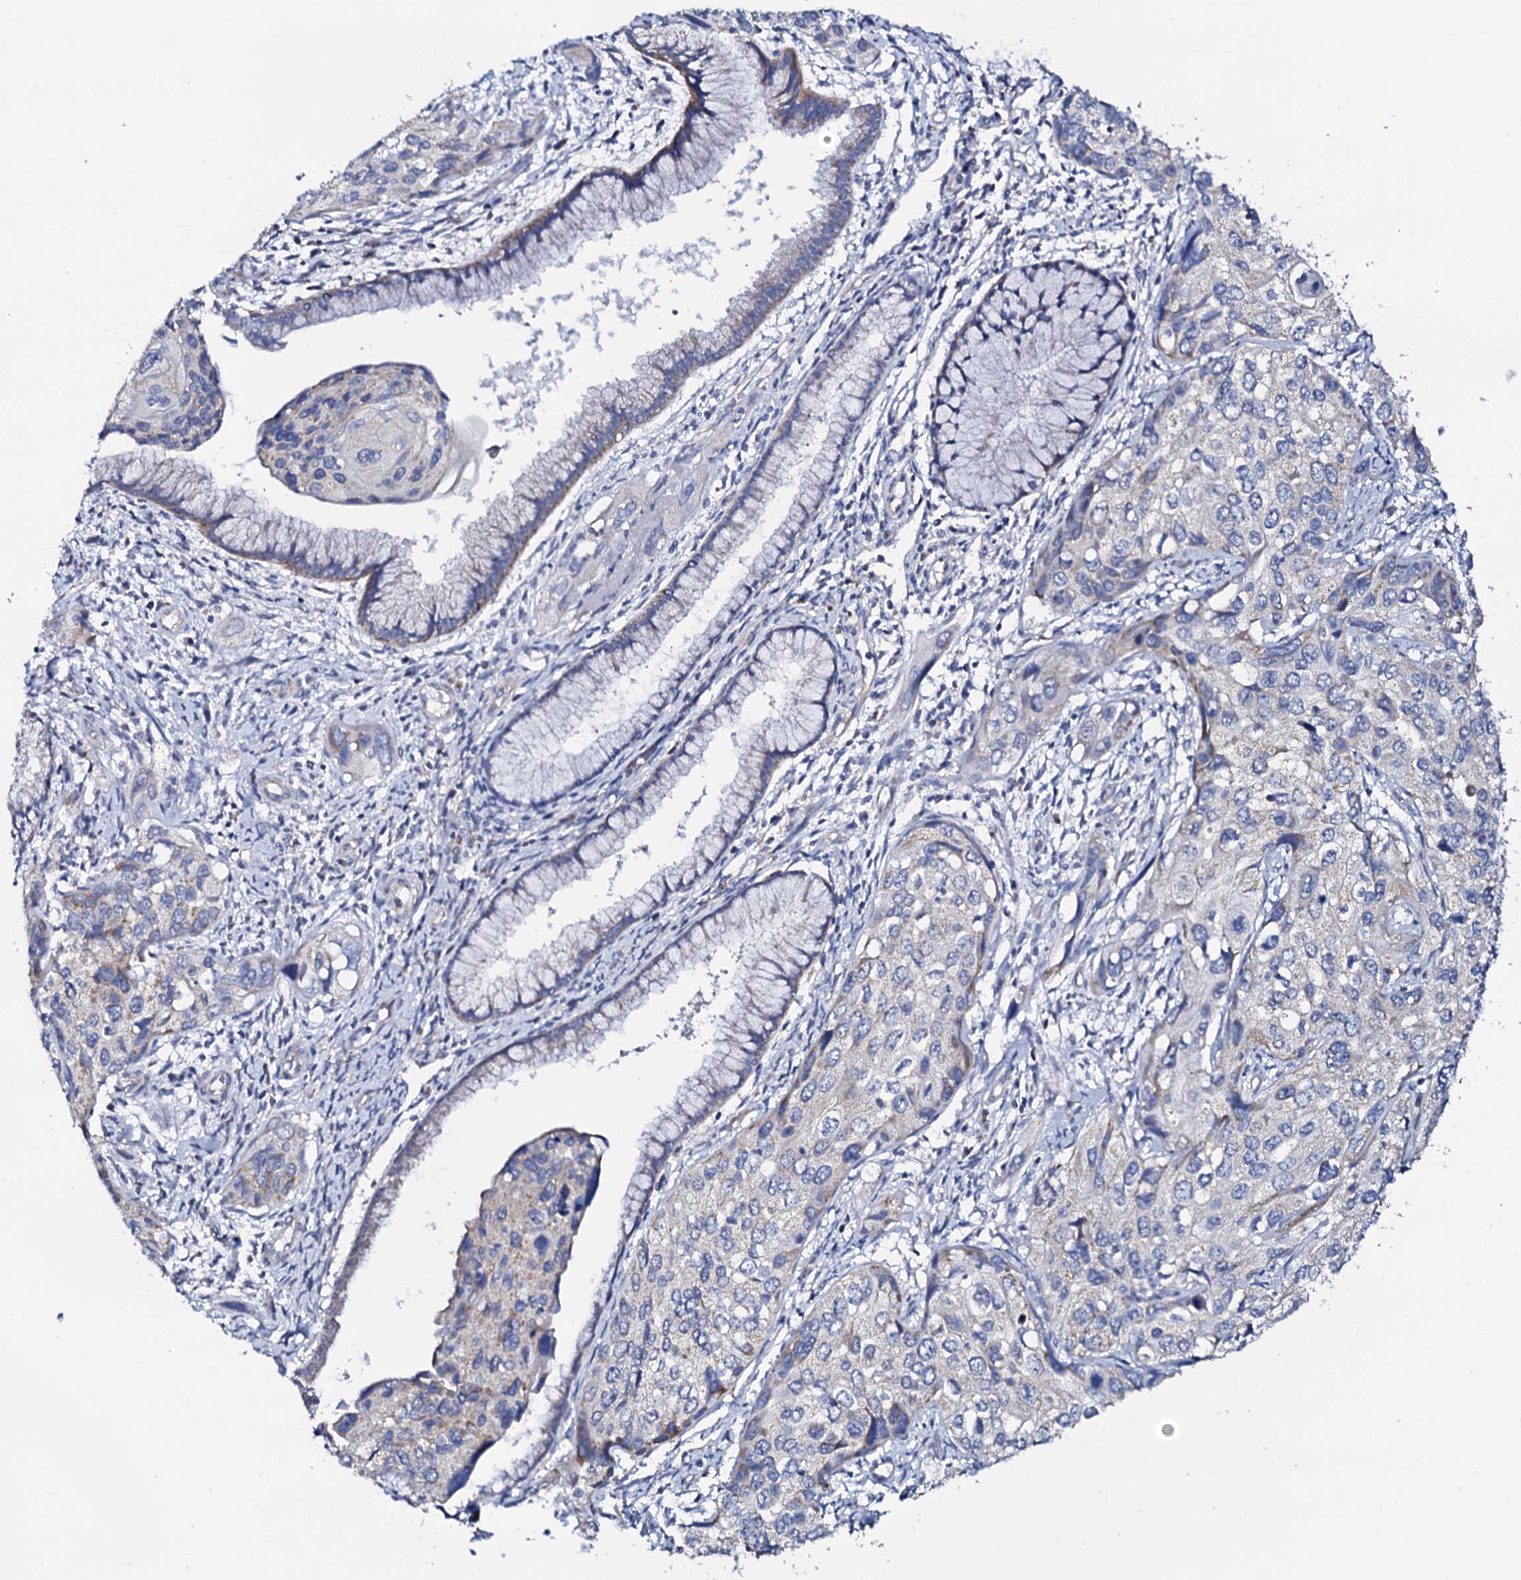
{"staining": {"intensity": "weak", "quantity": "<25%", "location": "cytoplasmic/membranous"}, "tissue": "cervical cancer", "cell_type": "Tumor cells", "image_type": "cancer", "snomed": [{"axis": "morphology", "description": "Squamous cell carcinoma, NOS"}, {"axis": "topography", "description": "Cervix"}], "caption": "DAB immunohistochemical staining of human cervical cancer reveals no significant expression in tumor cells.", "gene": "TCAF2", "patient": {"sex": "female", "age": 55}}